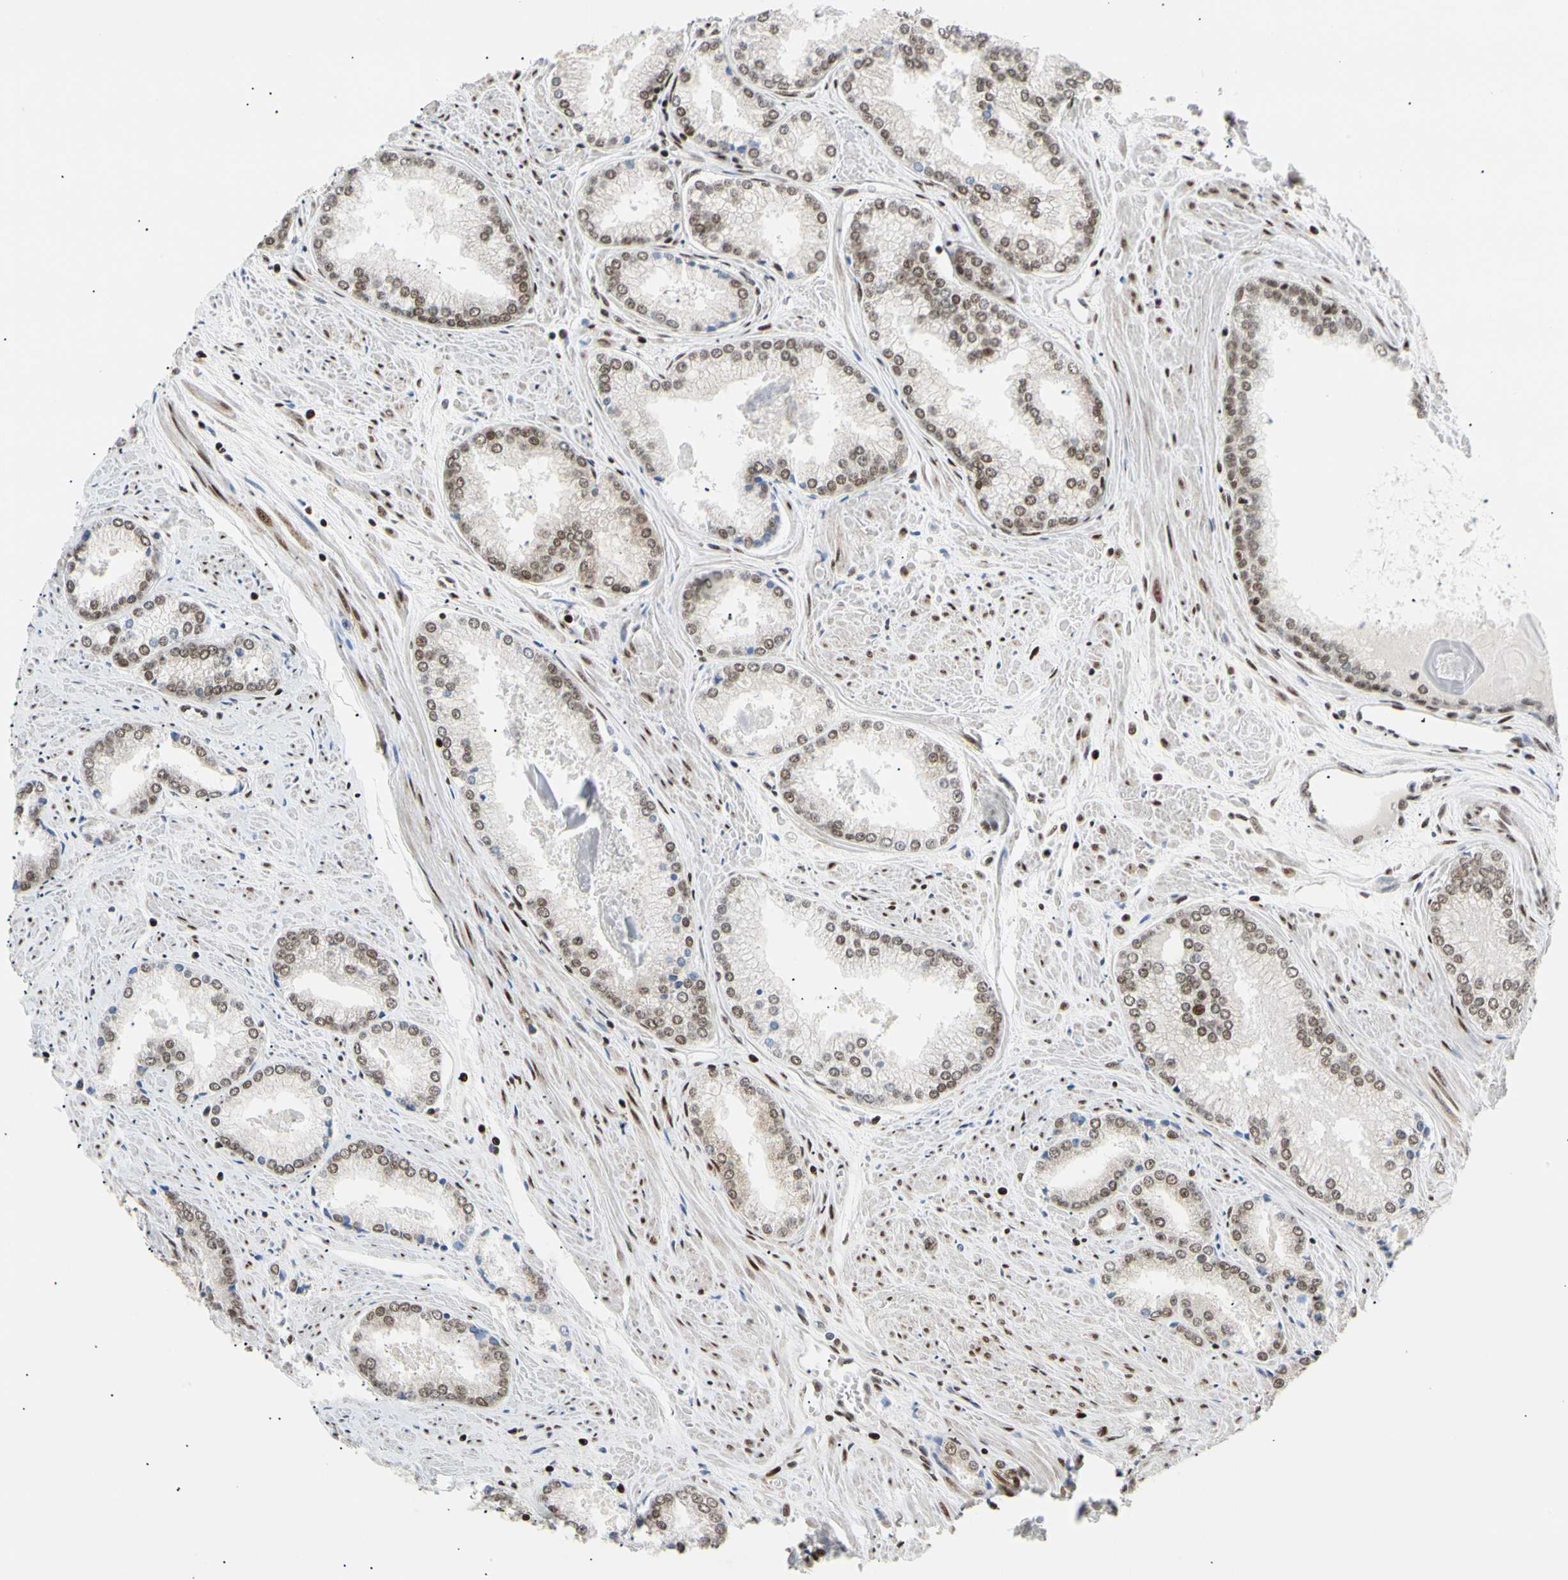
{"staining": {"intensity": "moderate", "quantity": "25%-75%", "location": "nuclear"}, "tissue": "prostate cancer", "cell_type": "Tumor cells", "image_type": "cancer", "snomed": [{"axis": "morphology", "description": "Adenocarcinoma, Low grade"}, {"axis": "topography", "description": "Prostate"}], "caption": "Brown immunohistochemical staining in prostate cancer demonstrates moderate nuclear expression in about 25%-75% of tumor cells.", "gene": "E2F1", "patient": {"sex": "male", "age": 64}}